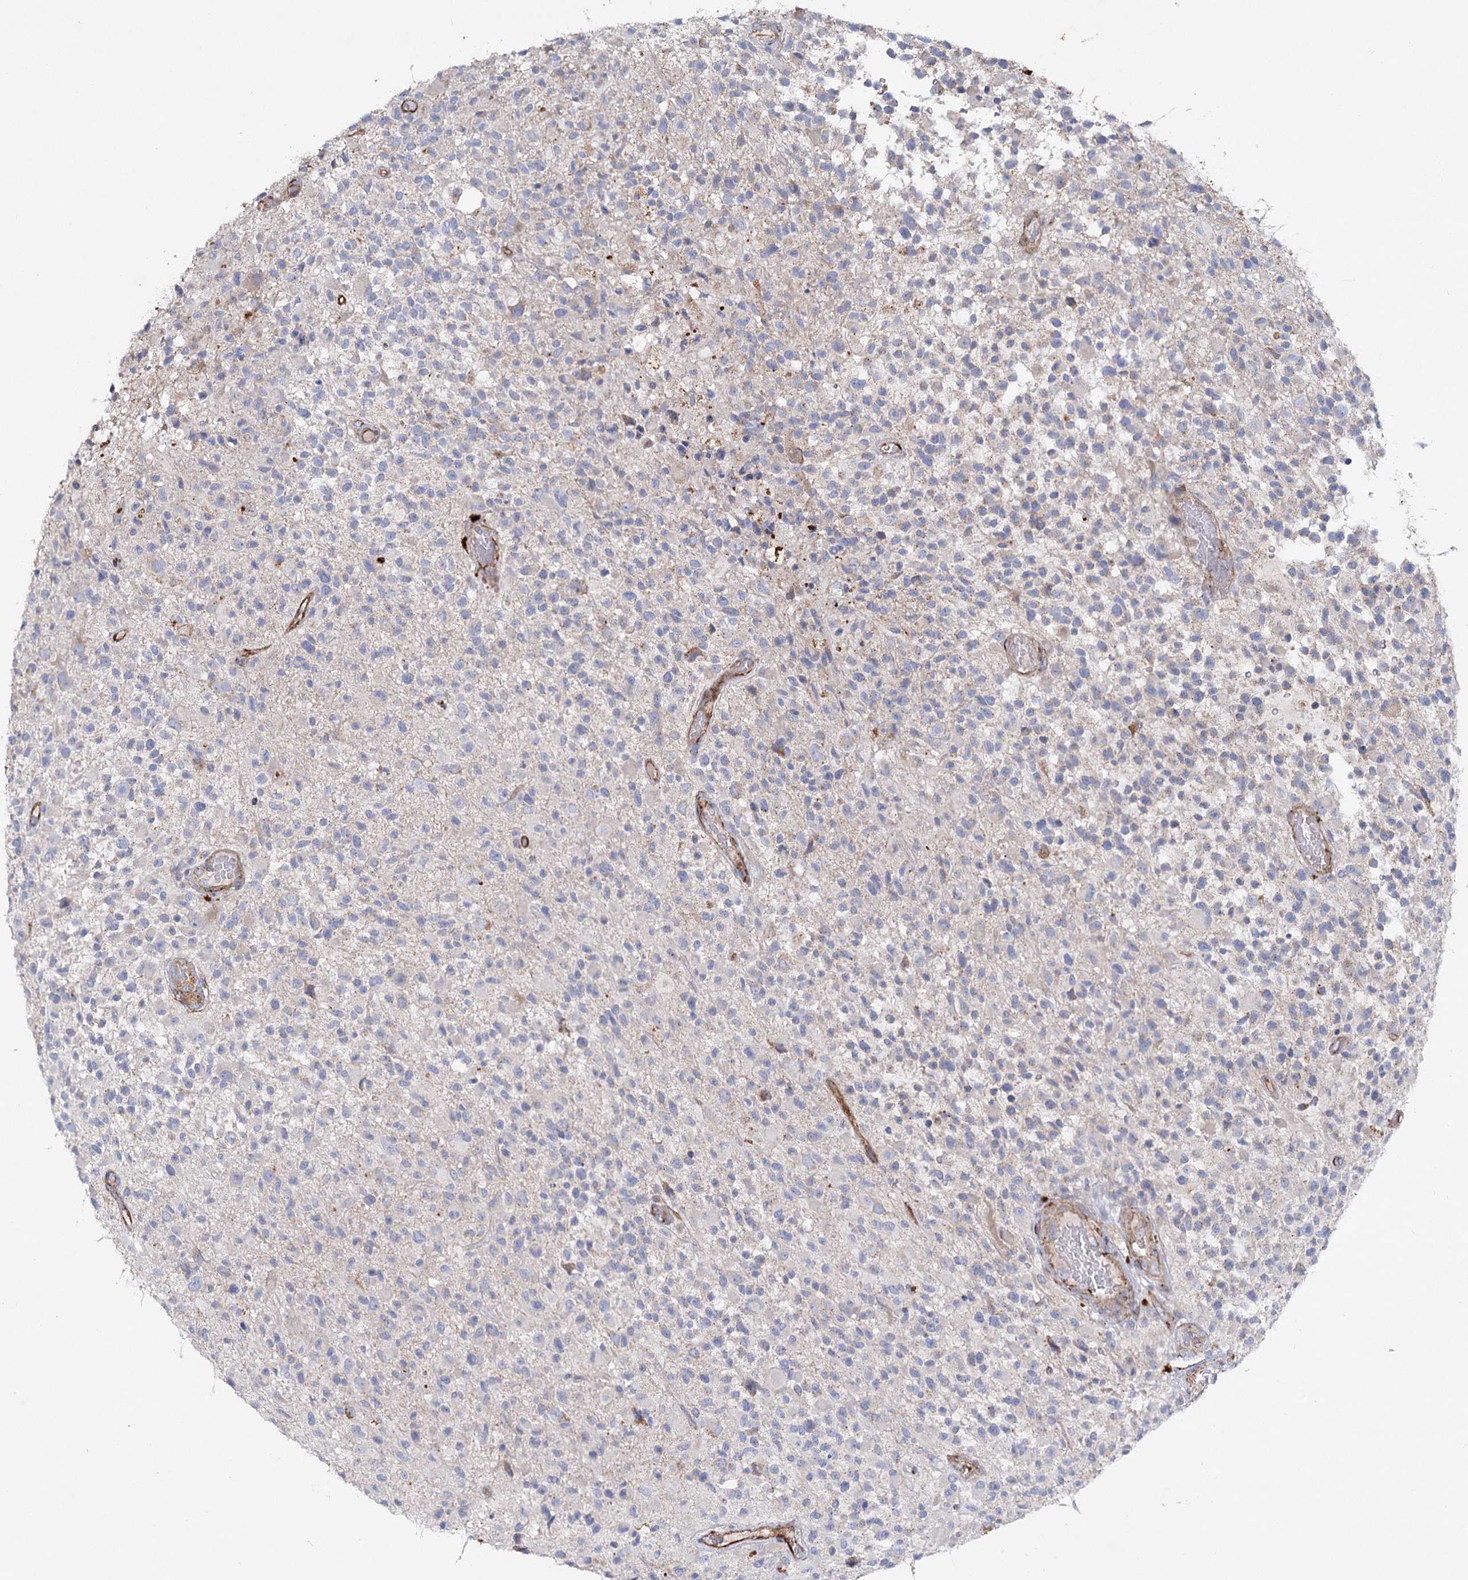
{"staining": {"intensity": "negative", "quantity": "none", "location": "none"}, "tissue": "glioma", "cell_type": "Tumor cells", "image_type": "cancer", "snomed": [{"axis": "morphology", "description": "Glioma, malignant, High grade"}, {"axis": "morphology", "description": "Glioblastoma, NOS"}, {"axis": "topography", "description": "Brain"}], "caption": "Tumor cells show no significant protein expression in glioblastoma.", "gene": "TMEM164", "patient": {"sex": "male", "age": 60}}